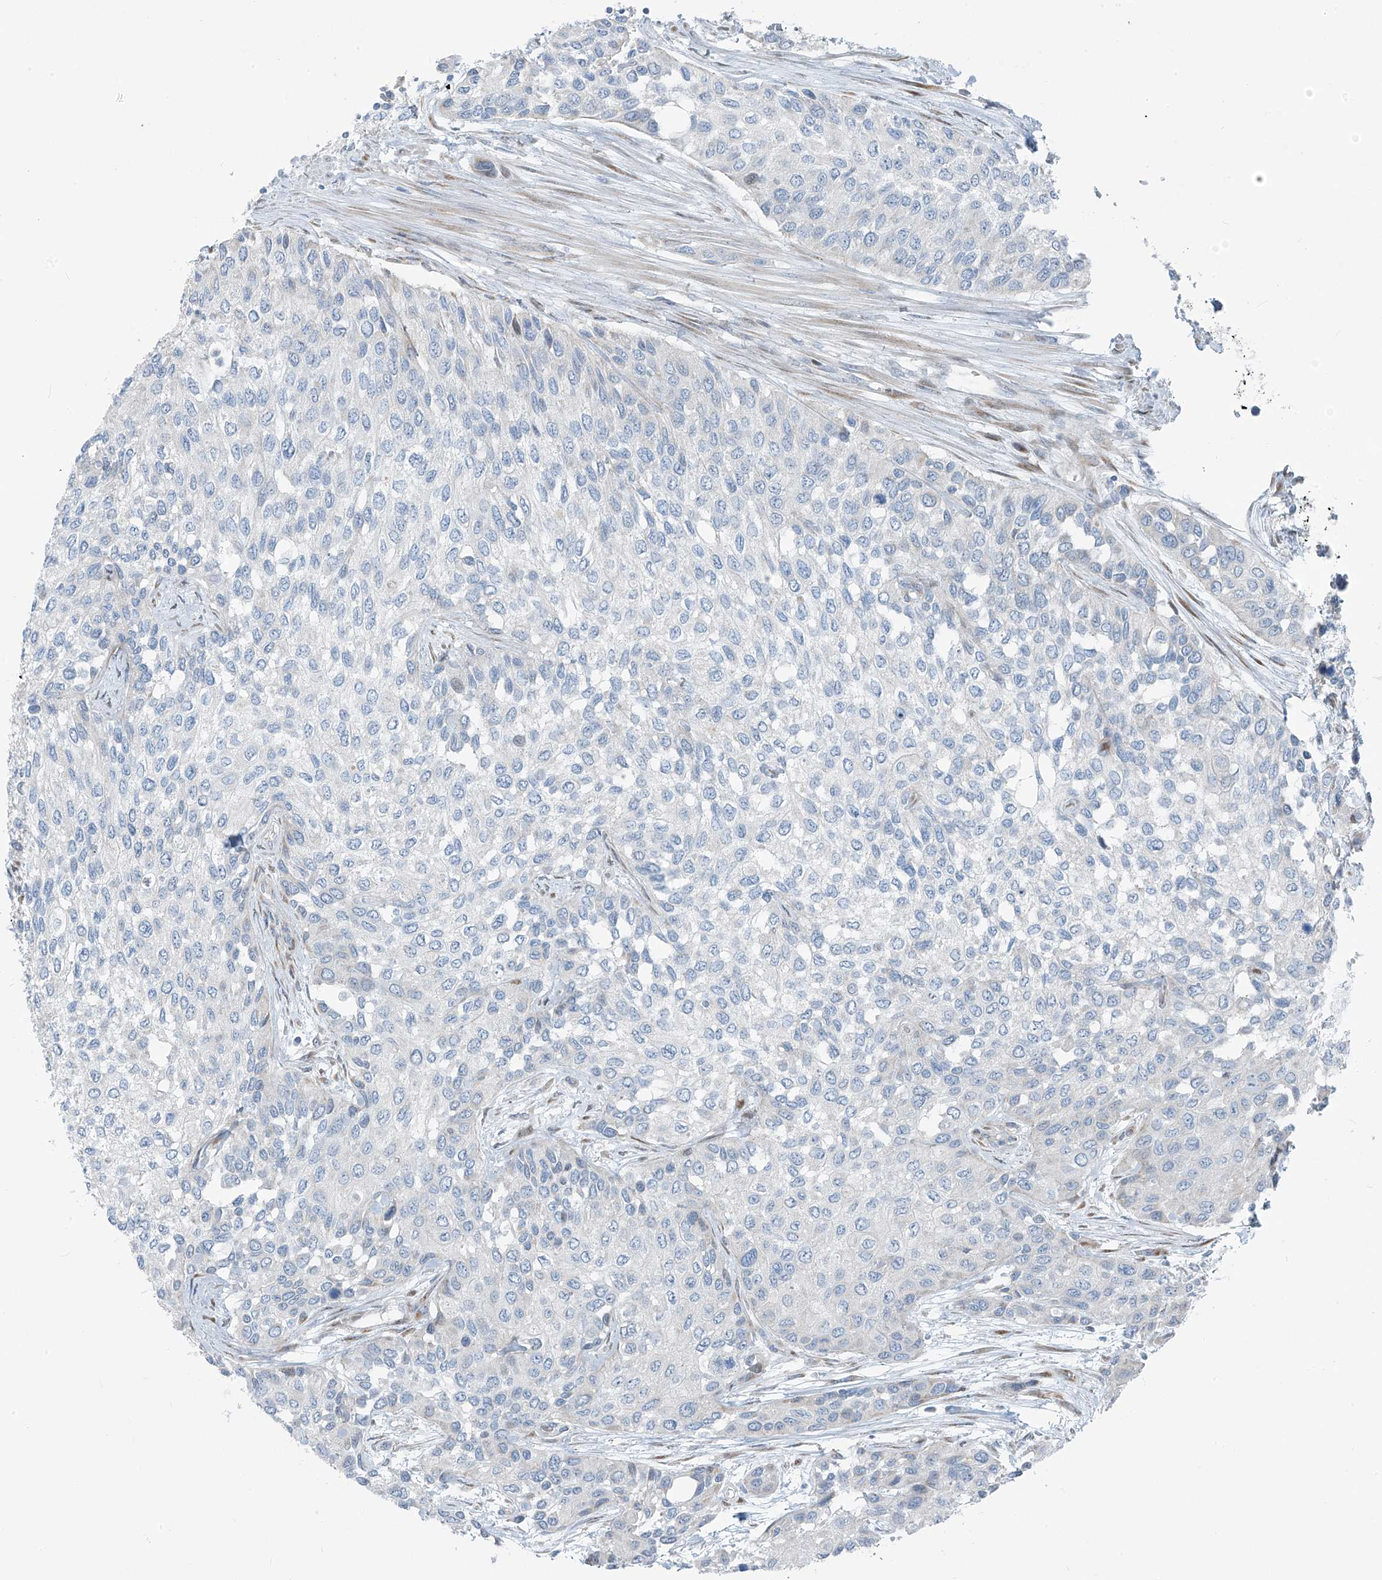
{"staining": {"intensity": "negative", "quantity": "none", "location": "none"}, "tissue": "urothelial cancer", "cell_type": "Tumor cells", "image_type": "cancer", "snomed": [{"axis": "morphology", "description": "Normal tissue, NOS"}, {"axis": "morphology", "description": "Urothelial carcinoma, High grade"}, {"axis": "topography", "description": "Vascular tissue"}, {"axis": "topography", "description": "Urinary bladder"}], "caption": "This is an immunohistochemistry micrograph of urothelial carcinoma (high-grade). There is no staining in tumor cells.", "gene": "HIC2", "patient": {"sex": "female", "age": 56}}